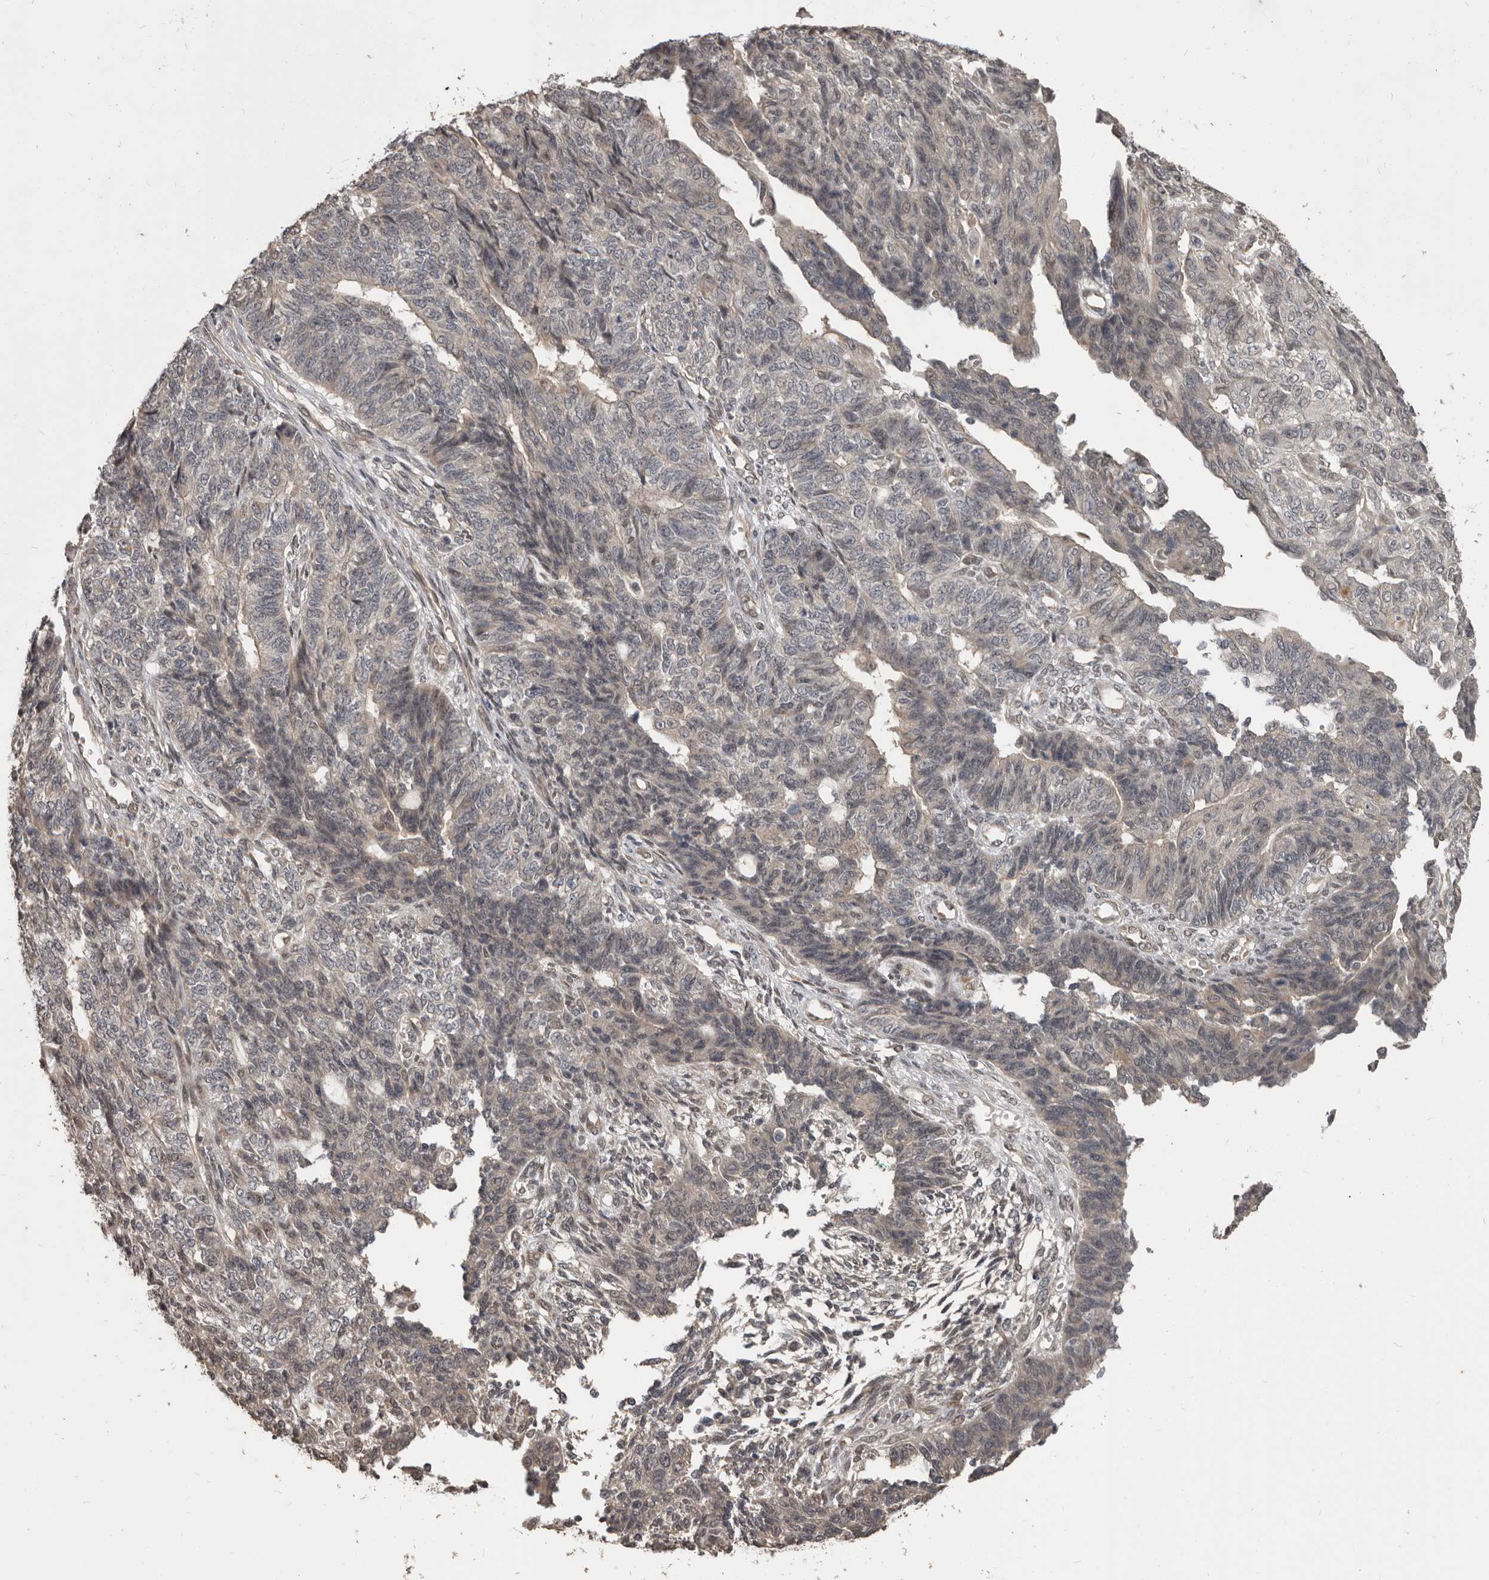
{"staining": {"intensity": "weak", "quantity": "<25%", "location": "cytoplasmic/membranous,nuclear"}, "tissue": "endometrial cancer", "cell_type": "Tumor cells", "image_type": "cancer", "snomed": [{"axis": "morphology", "description": "Adenocarcinoma, NOS"}, {"axis": "topography", "description": "Endometrium"}], "caption": "Tumor cells show no significant protein expression in adenocarcinoma (endometrial).", "gene": "ZFP14", "patient": {"sex": "female", "age": 32}}